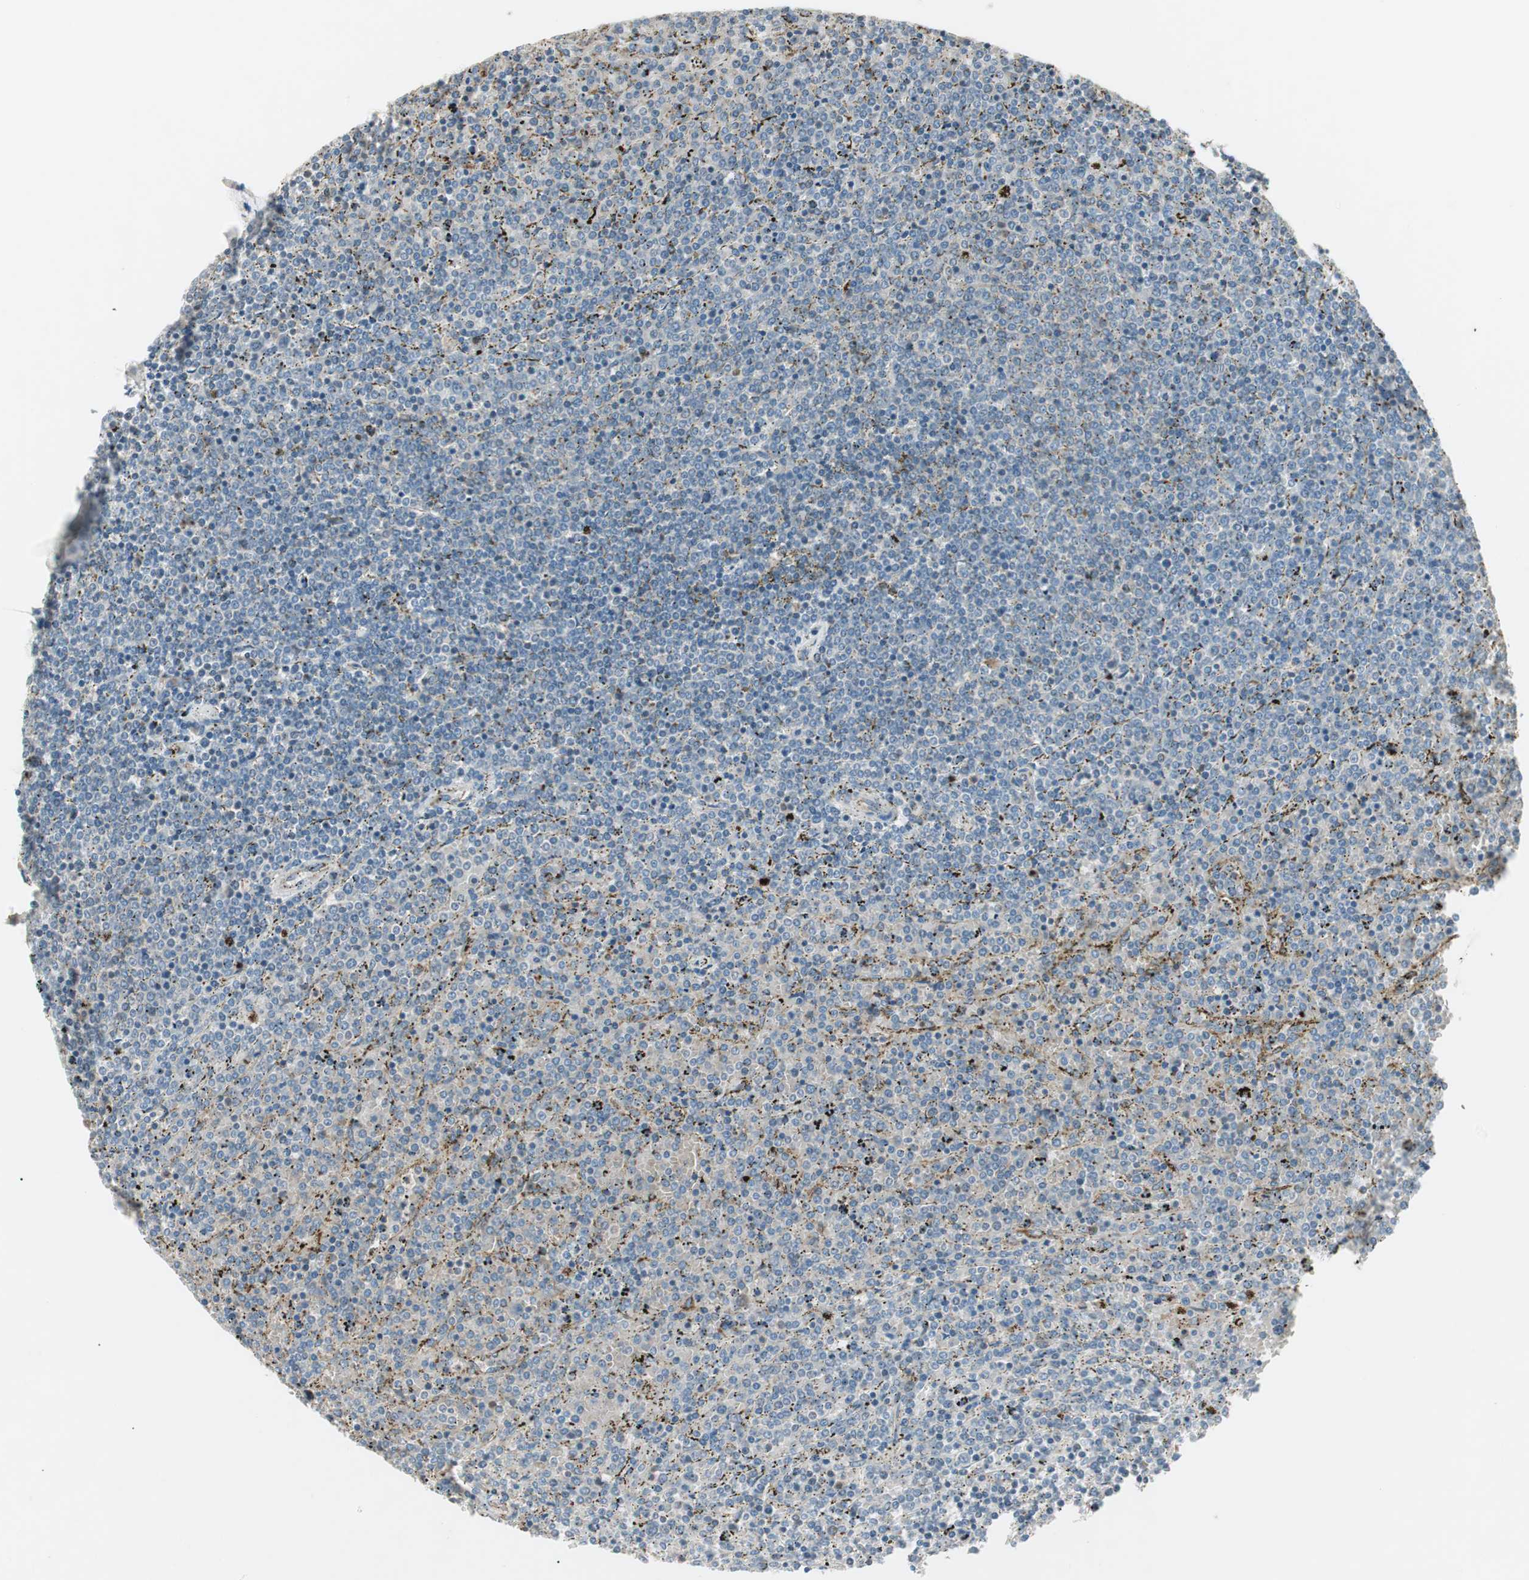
{"staining": {"intensity": "negative", "quantity": "none", "location": "none"}, "tissue": "lymphoma", "cell_type": "Tumor cells", "image_type": "cancer", "snomed": [{"axis": "morphology", "description": "Malignant lymphoma, non-Hodgkin's type, Low grade"}, {"axis": "topography", "description": "Spleen"}], "caption": "IHC histopathology image of lymphoma stained for a protein (brown), which demonstrates no expression in tumor cells.", "gene": "FGFR4", "patient": {"sex": "female", "age": 77}}